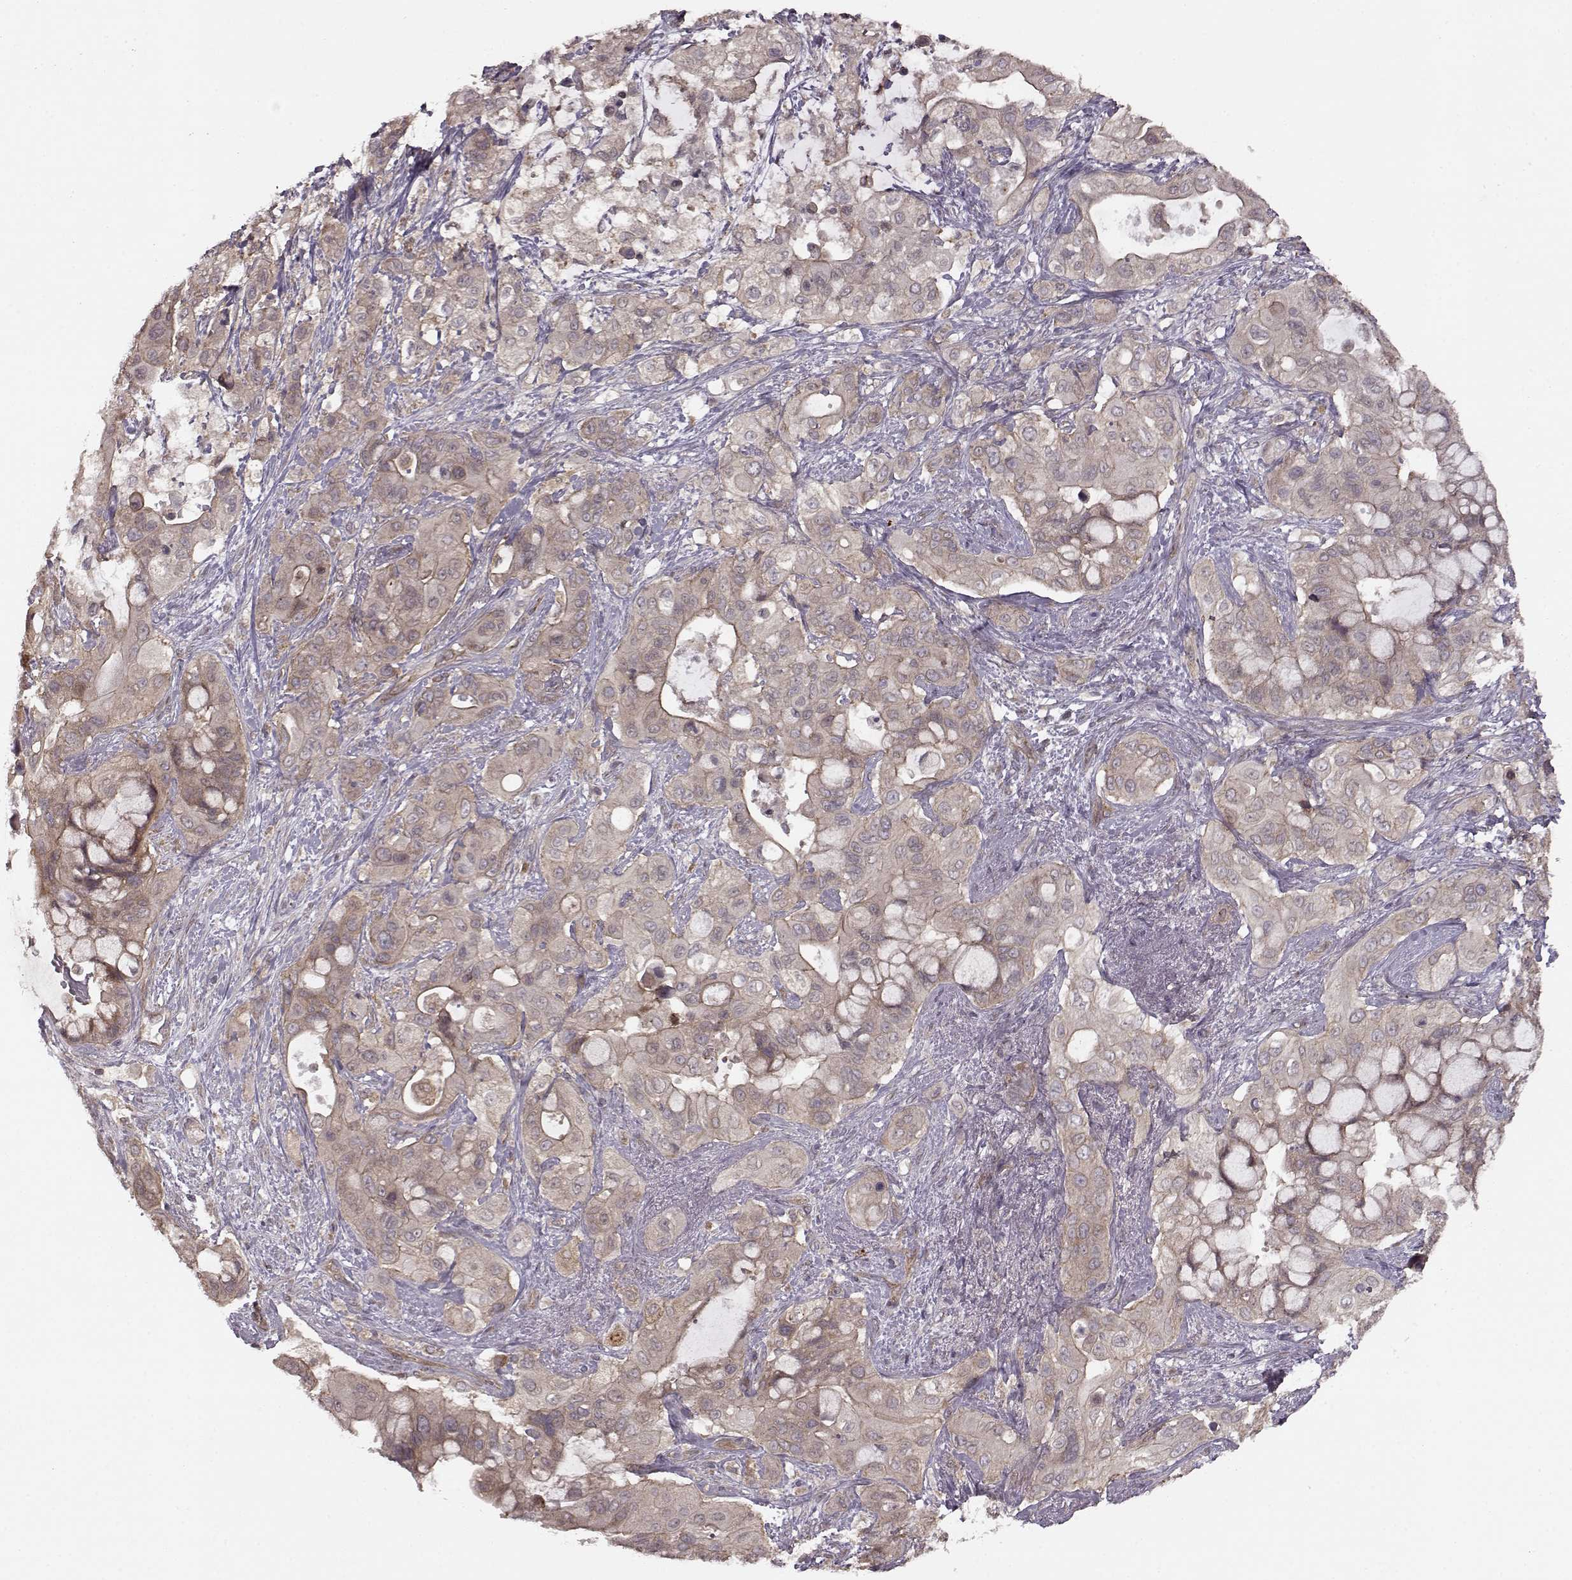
{"staining": {"intensity": "weak", "quantity": ">75%", "location": "cytoplasmic/membranous"}, "tissue": "pancreatic cancer", "cell_type": "Tumor cells", "image_type": "cancer", "snomed": [{"axis": "morphology", "description": "Adenocarcinoma, NOS"}, {"axis": "topography", "description": "Pancreas"}], "caption": "A brown stain highlights weak cytoplasmic/membranous expression of a protein in human pancreatic adenocarcinoma tumor cells.", "gene": "SLAIN2", "patient": {"sex": "male", "age": 71}}